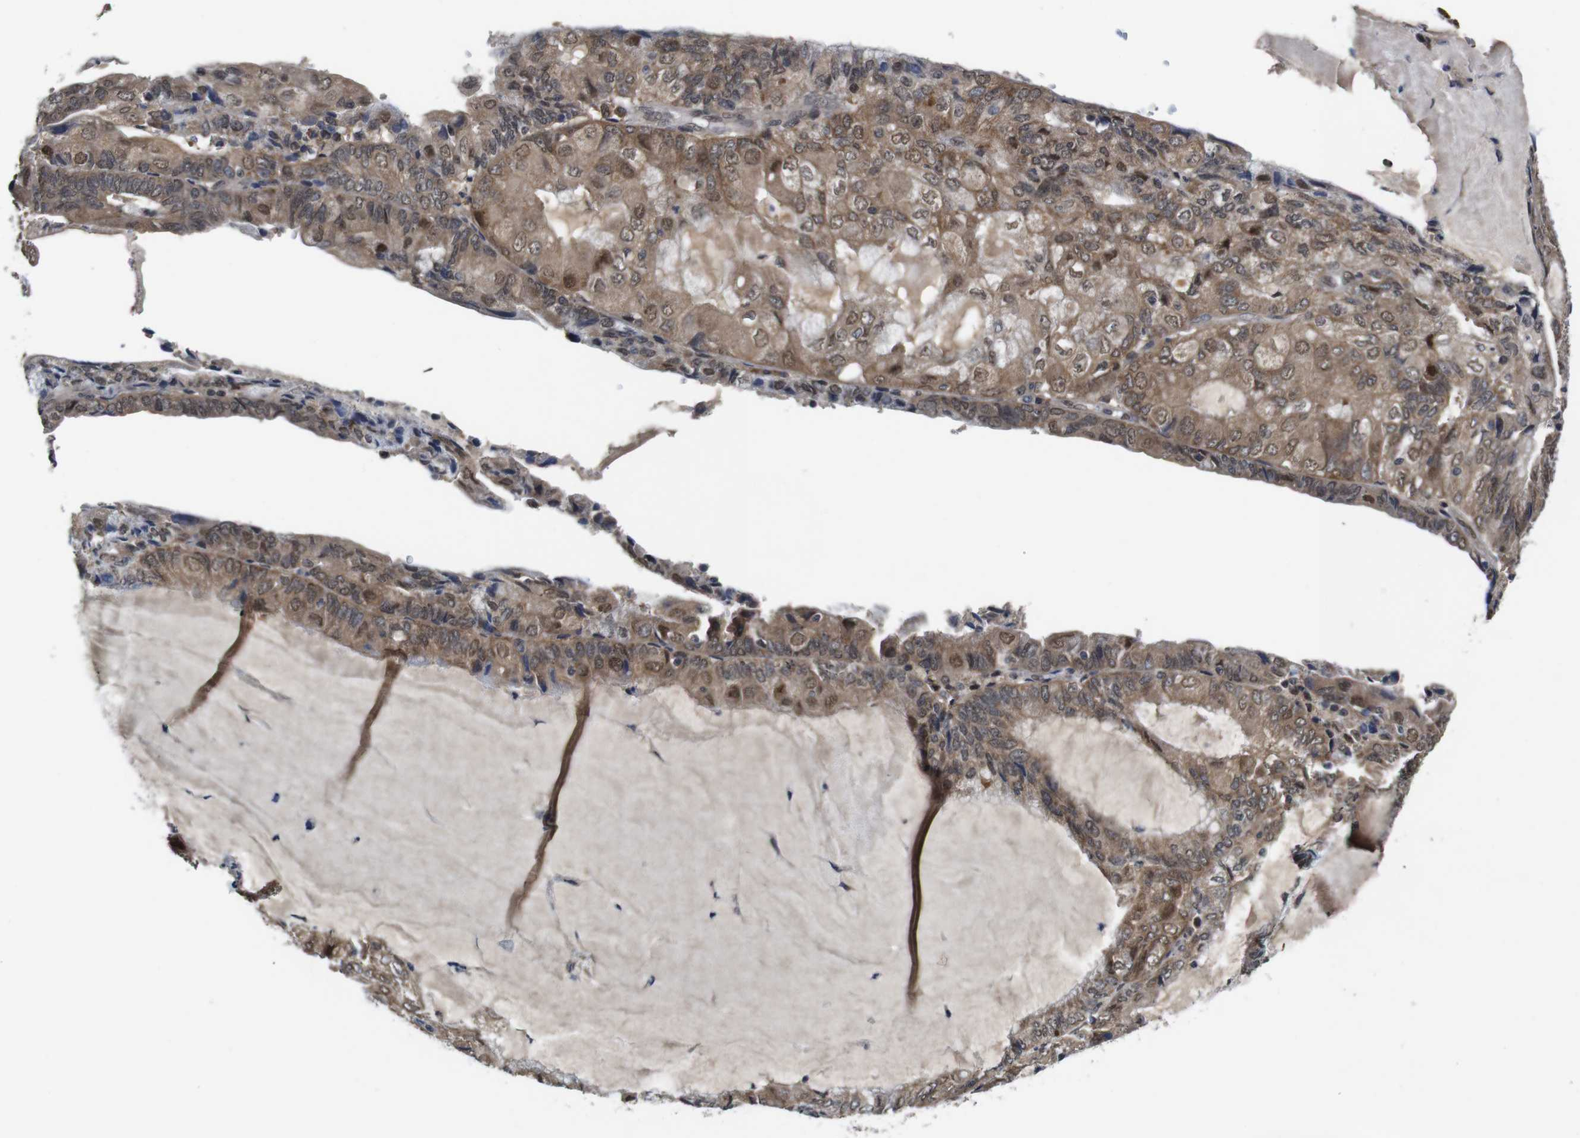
{"staining": {"intensity": "moderate", "quantity": ">75%", "location": "cytoplasmic/membranous,nuclear"}, "tissue": "endometrial cancer", "cell_type": "Tumor cells", "image_type": "cancer", "snomed": [{"axis": "morphology", "description": "Adenocarcinoma, NOS"}, {"axis": "topography", "description": "Endometrium"}], "caption": "Immunohistochemical staining of endometrial cancer shows medium levels of moderate cytoplasmic/membranous and nuclear protein expression in about >75% of tumor cells.", "gene": "ZBTB46", "patient": {"sex": "female", "age": 81}}